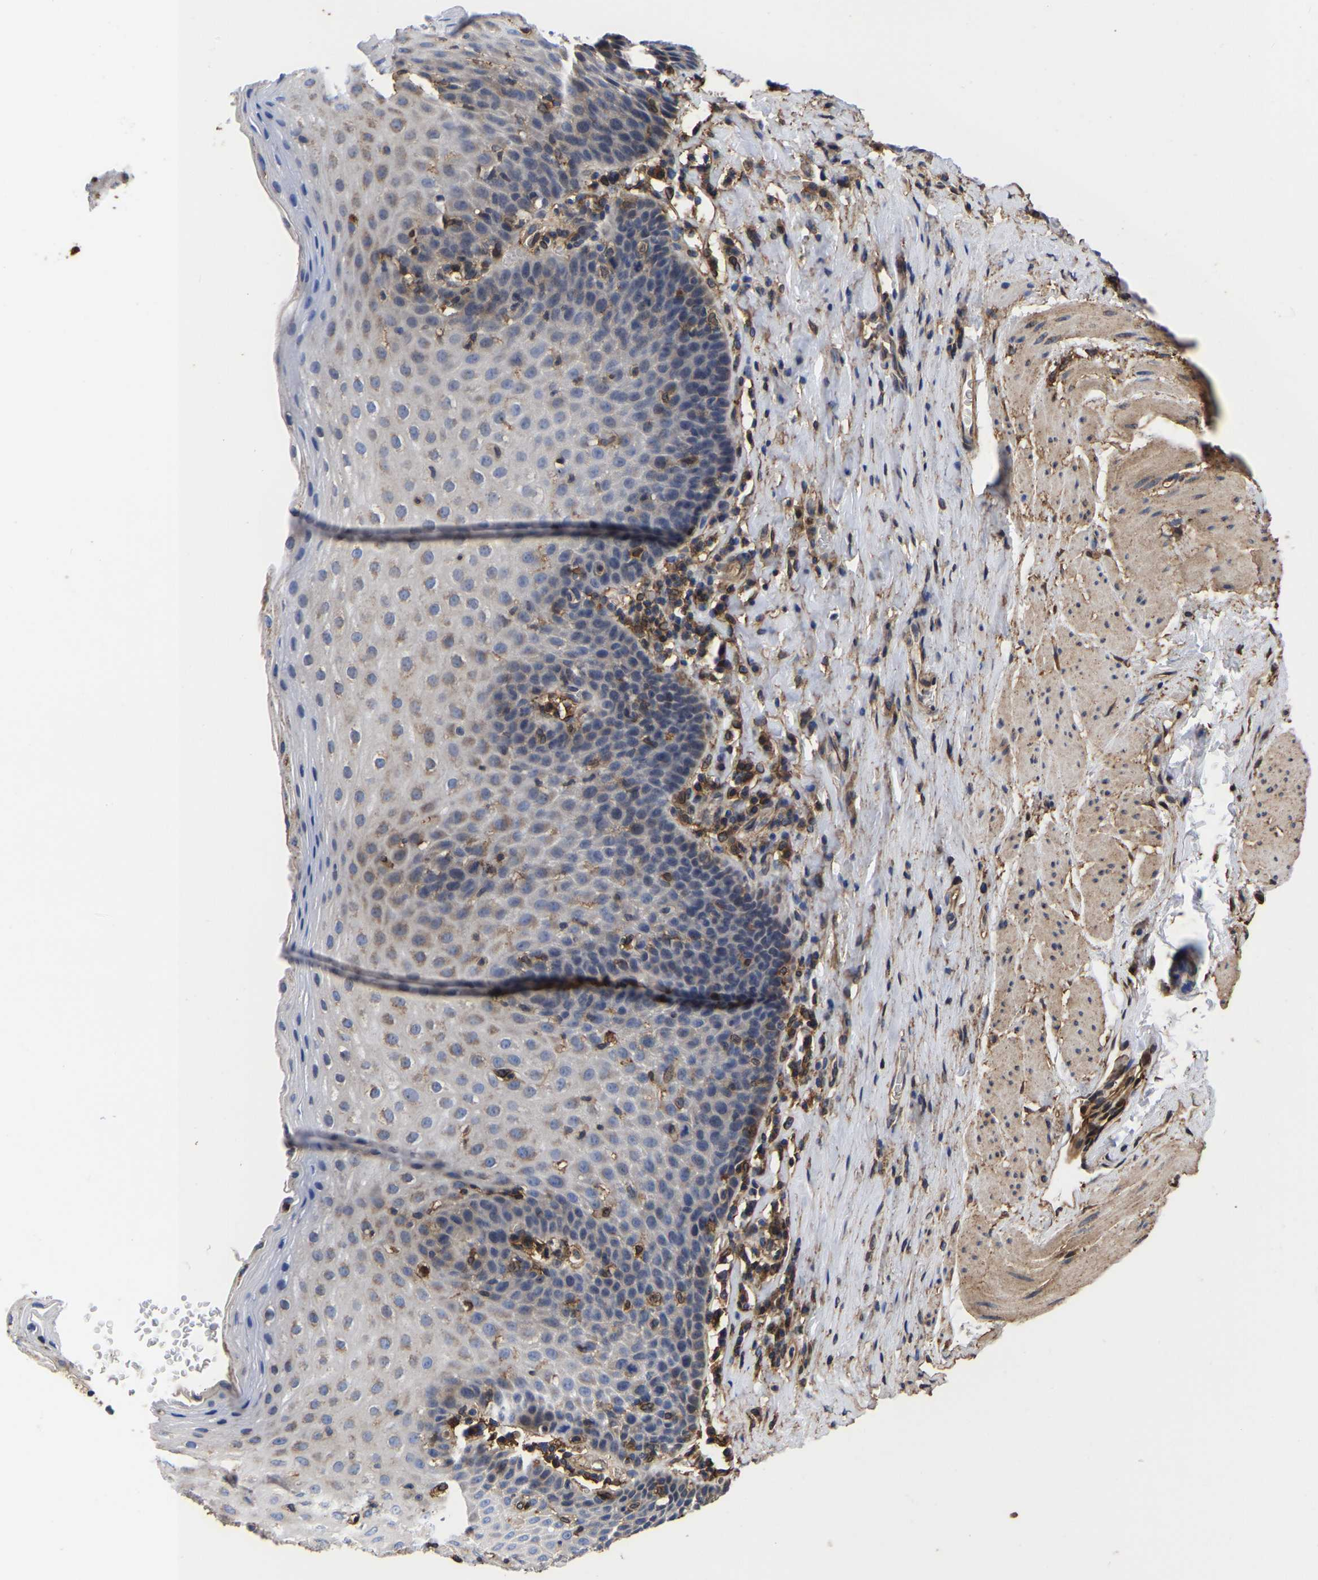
{"staining": {"intensity": "weak", "quantity": "<25%", "location": "cytoplasmic/membranous"}, "tissue": "esophagus", "cell_type": "Squamous epithelial cells", "image_type": "normal", "snomed": [{"axis": "morphology", "description": "Normal tissue, NOS"}, {"axis": "topography", "description": "Esophagus"}], "caption": "Human esophagus stained for a protein using IHC exhibits no expression in squamous epithelial cells.", "gene": "LIF", "patient": {"sex": "female", "age": 61}}